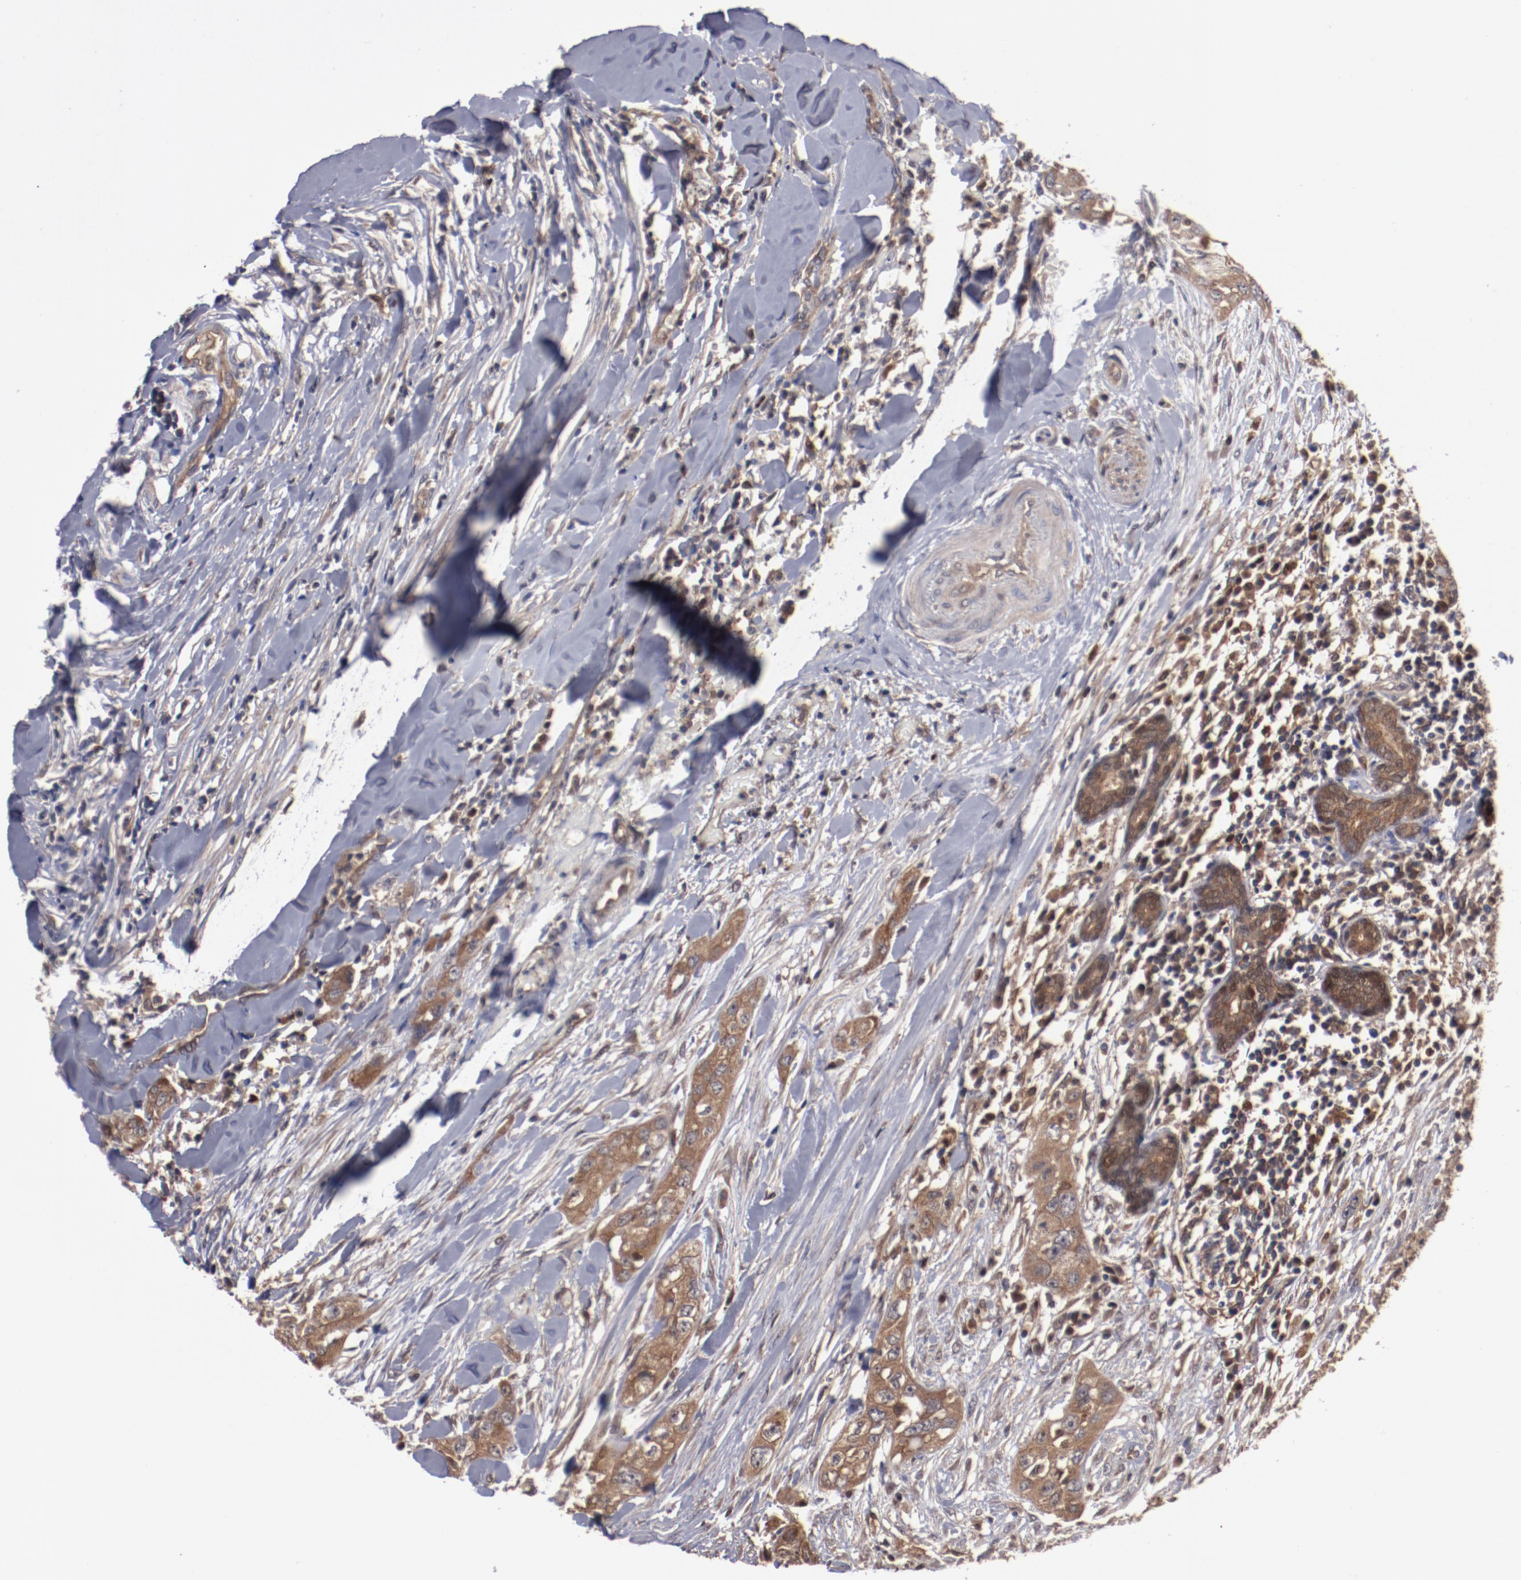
{"staining": {"intensity": "moderate", "quantity": ">75%", "location": "cytoplasmic/membranous"}, "tissue": "head and neck cancer", "cell_type": "Tumor cells", "image_type": "cancer", "snomed": [{"axis": "morphology", "description": "Neoplasm, malignant, NOS"}, {"axis": "topography", "description": "Salivary gland"}, {"axis": "topography", "description": "Head-Neck"}], "caption": "A high-resolution photomicrograph shows immunohistochemistry (IHC) staining of head and neck malignant neoplasm, which reveals moderate cytoplasmic/membranous staining in approximately >75% of tumor cells.", "gene": "DNAAF2", "patient": {"sex": "male", "age": 43}}